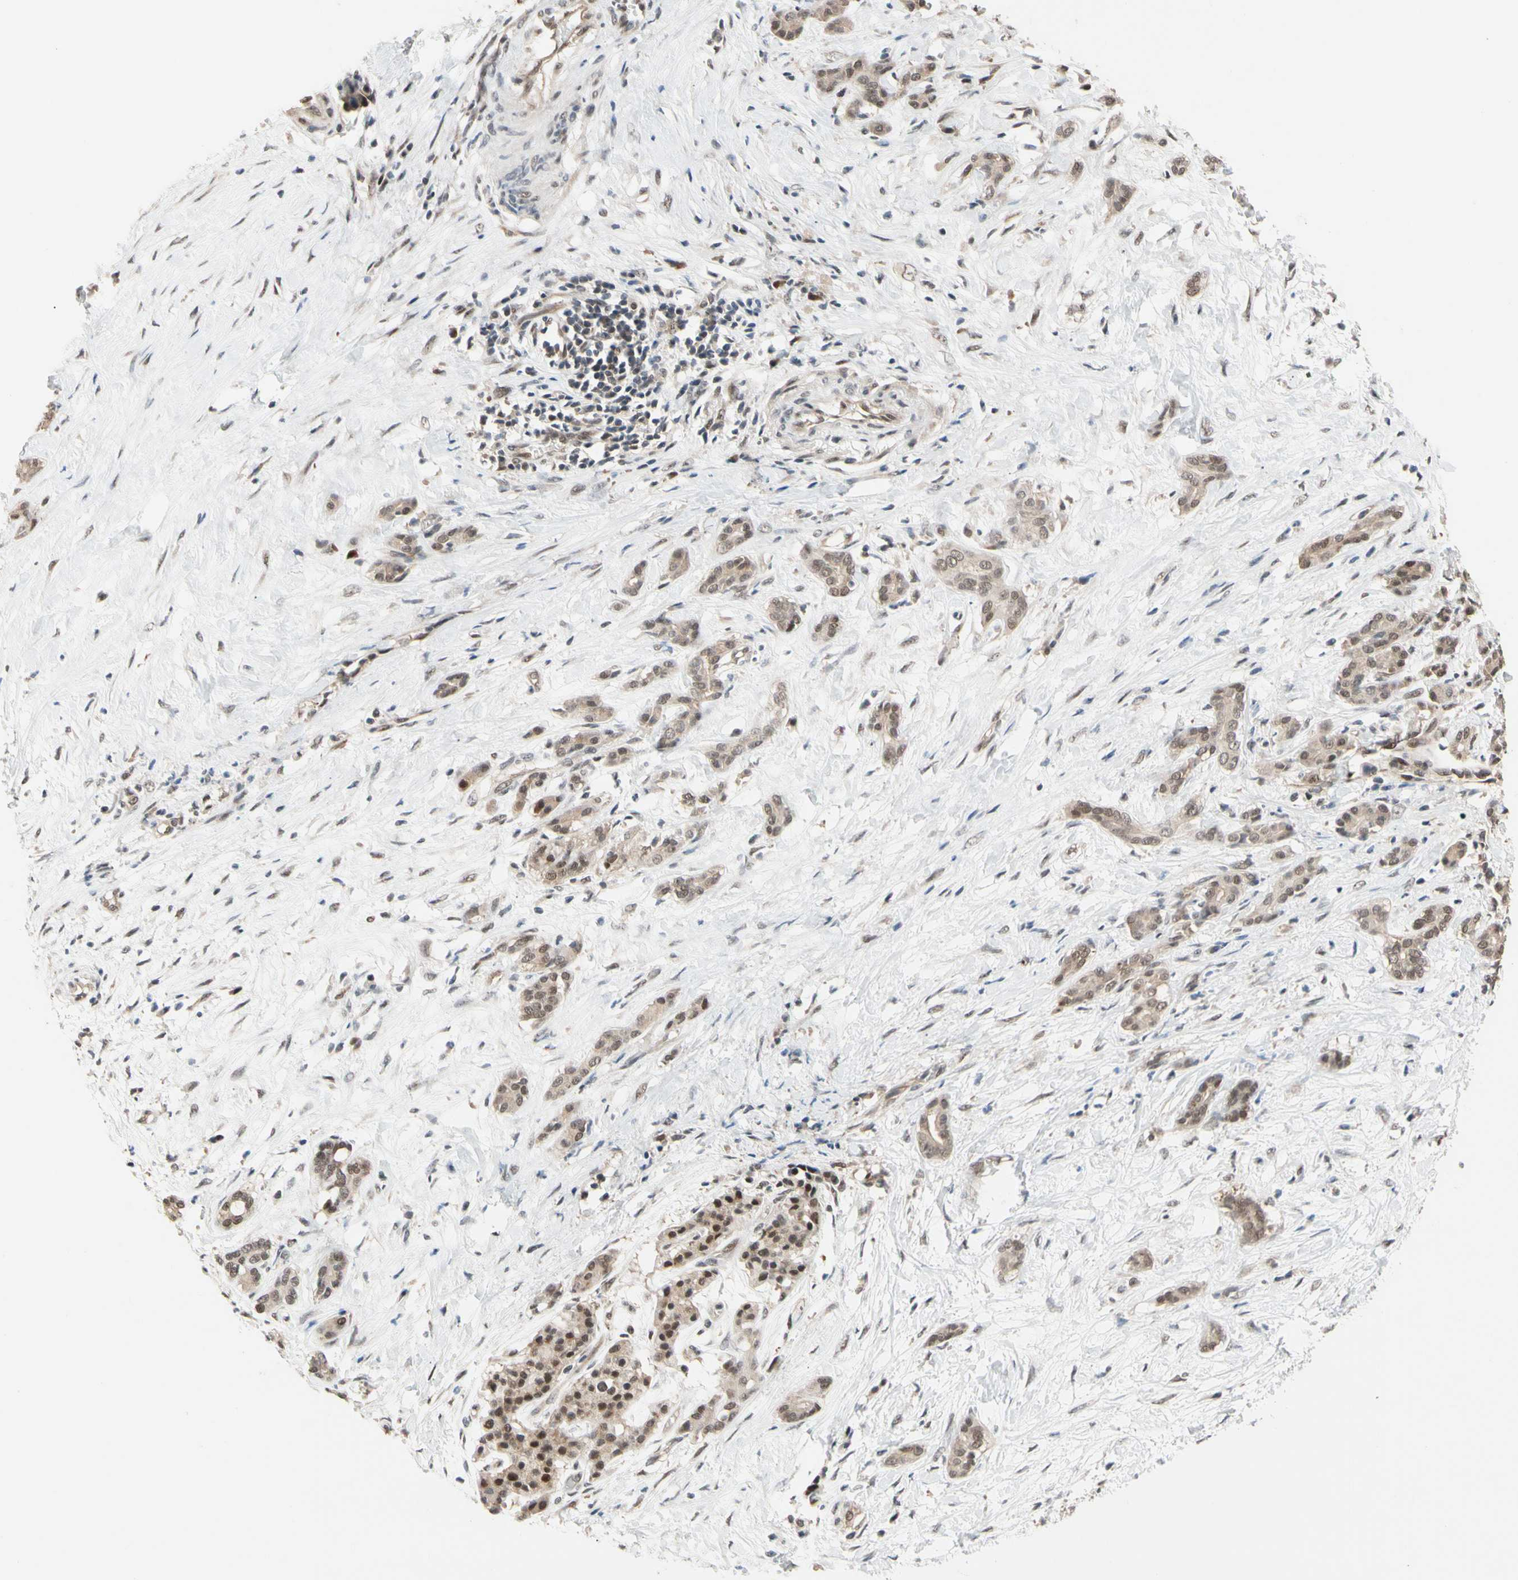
{"staining": {"intensity": "moderate", "quantity": ">75%", "location": "cytoplasmic/membranous,nuclear"}, "tissue": "pancreatic cancer", "cell_type": "Tumor cells", "image_type": "cancer", "snomed": [{"axis": "morphology", "description": "Adenocarcinoma, NOS"}, {"axis": "topography", "description": "Pancreas"}], "caption": "IHC image of neoplastic tissue: adenocarcinoma (pancreatic) stained using immunohistochemistry (IHC) displays medium levels of moderate protein expression localized specifically in the cytoplasmic/membranous and nuclear of tumor cells, appearing as a cytoplasmic/membranous and nuclear brown color.", "gene": "NGEF", "patient": {"sex": "male", "age": 41}}